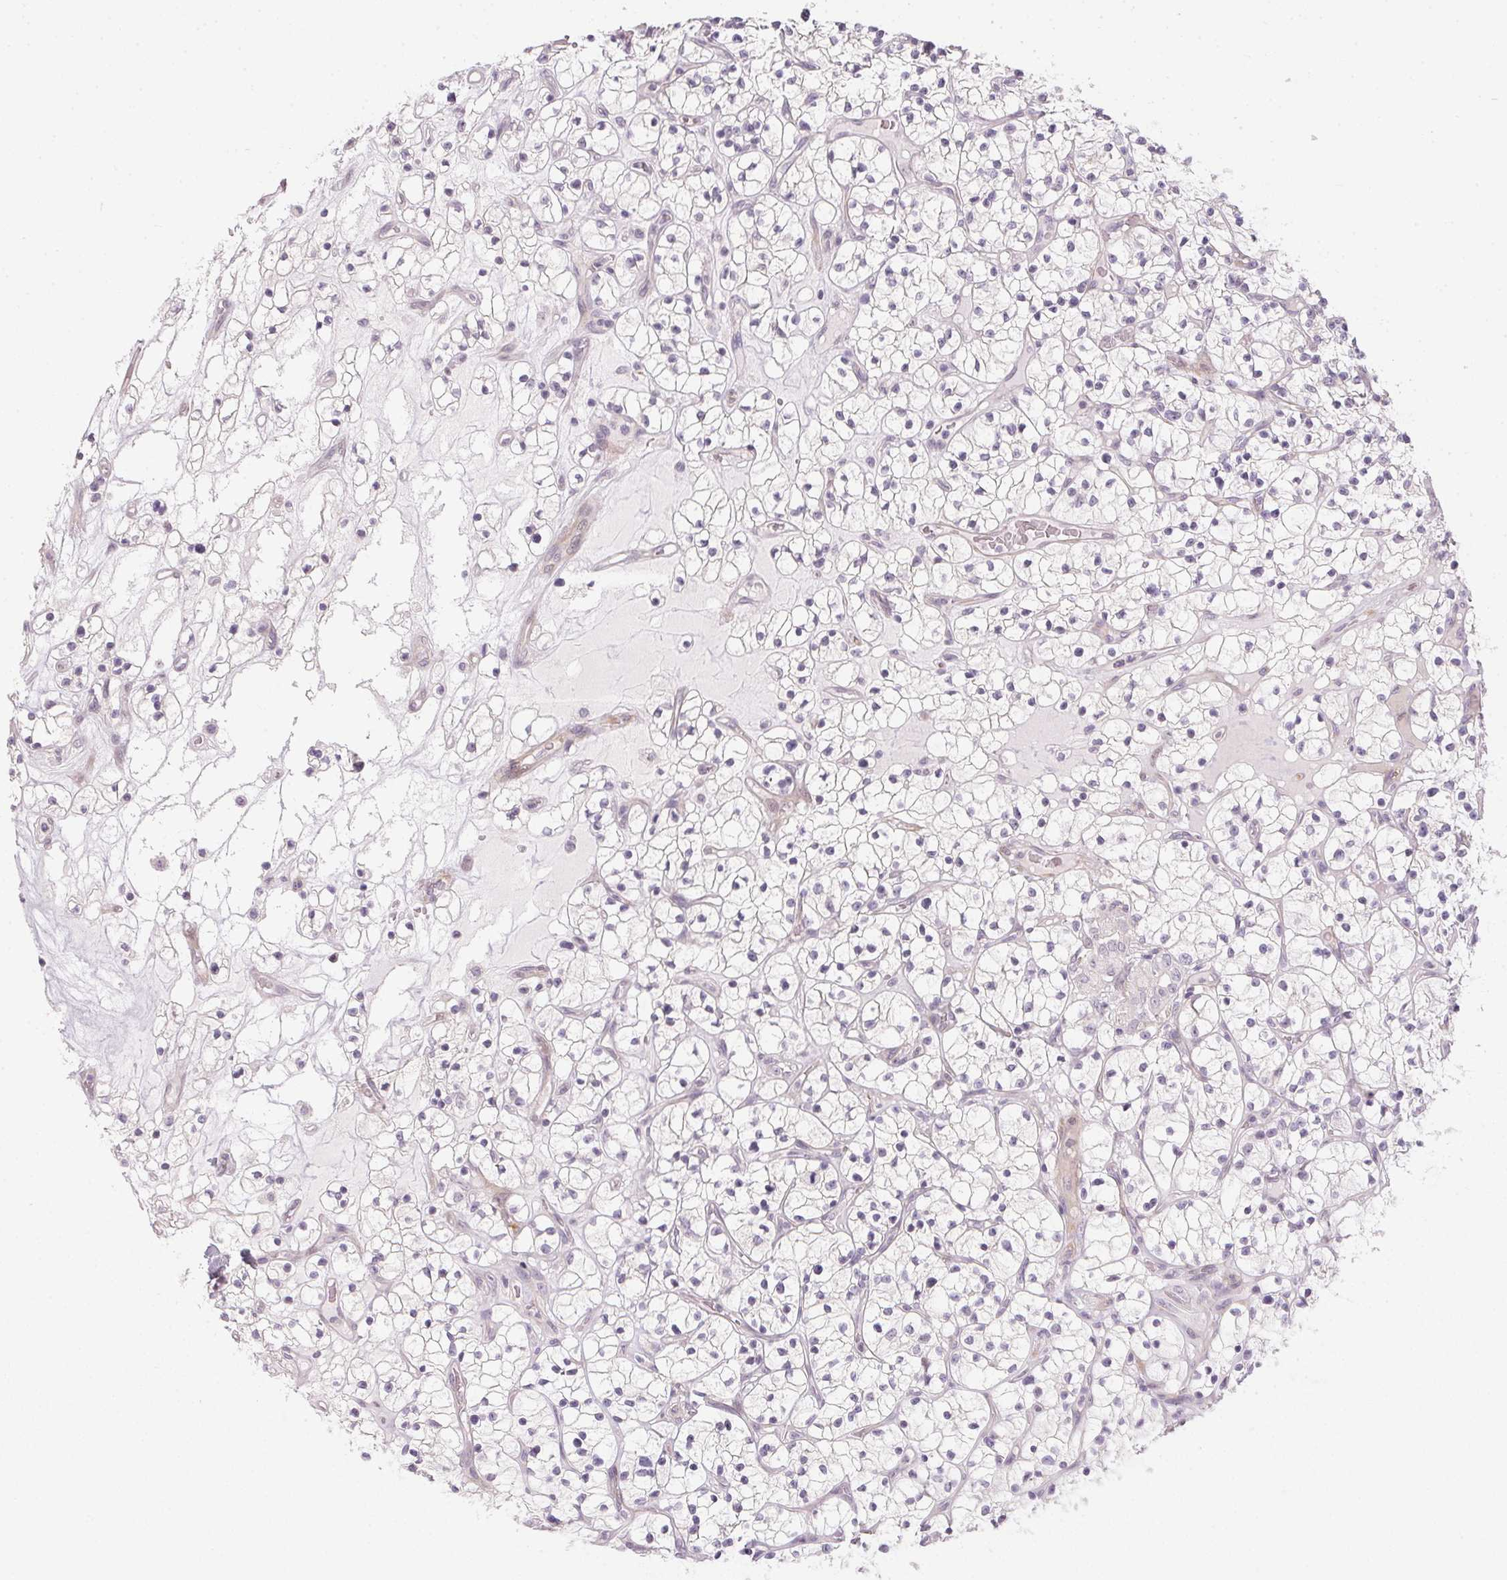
{"staining": {"intensity": "negative", "quantity": "none", "location": "none"}, "tissue": "renal cancer", "cell_type": "Tumor cells", "image_type": "cancer", "snomed": [{"axis": "morphology", "description": "Adenocarcinoma, NOS"}, {"axis": "topography", "description": "Kidney"}], "caption": "Tumor cells show no significant protein staining in renal cancer (adenocarcinoma). (DAB (3,3'-diaminobenzidine) immunohistochemistry visualized using brightfield microscopy, high magnification).", "gene": "GDAP1L1", "patient": {"sex": "female", "age": 64}}